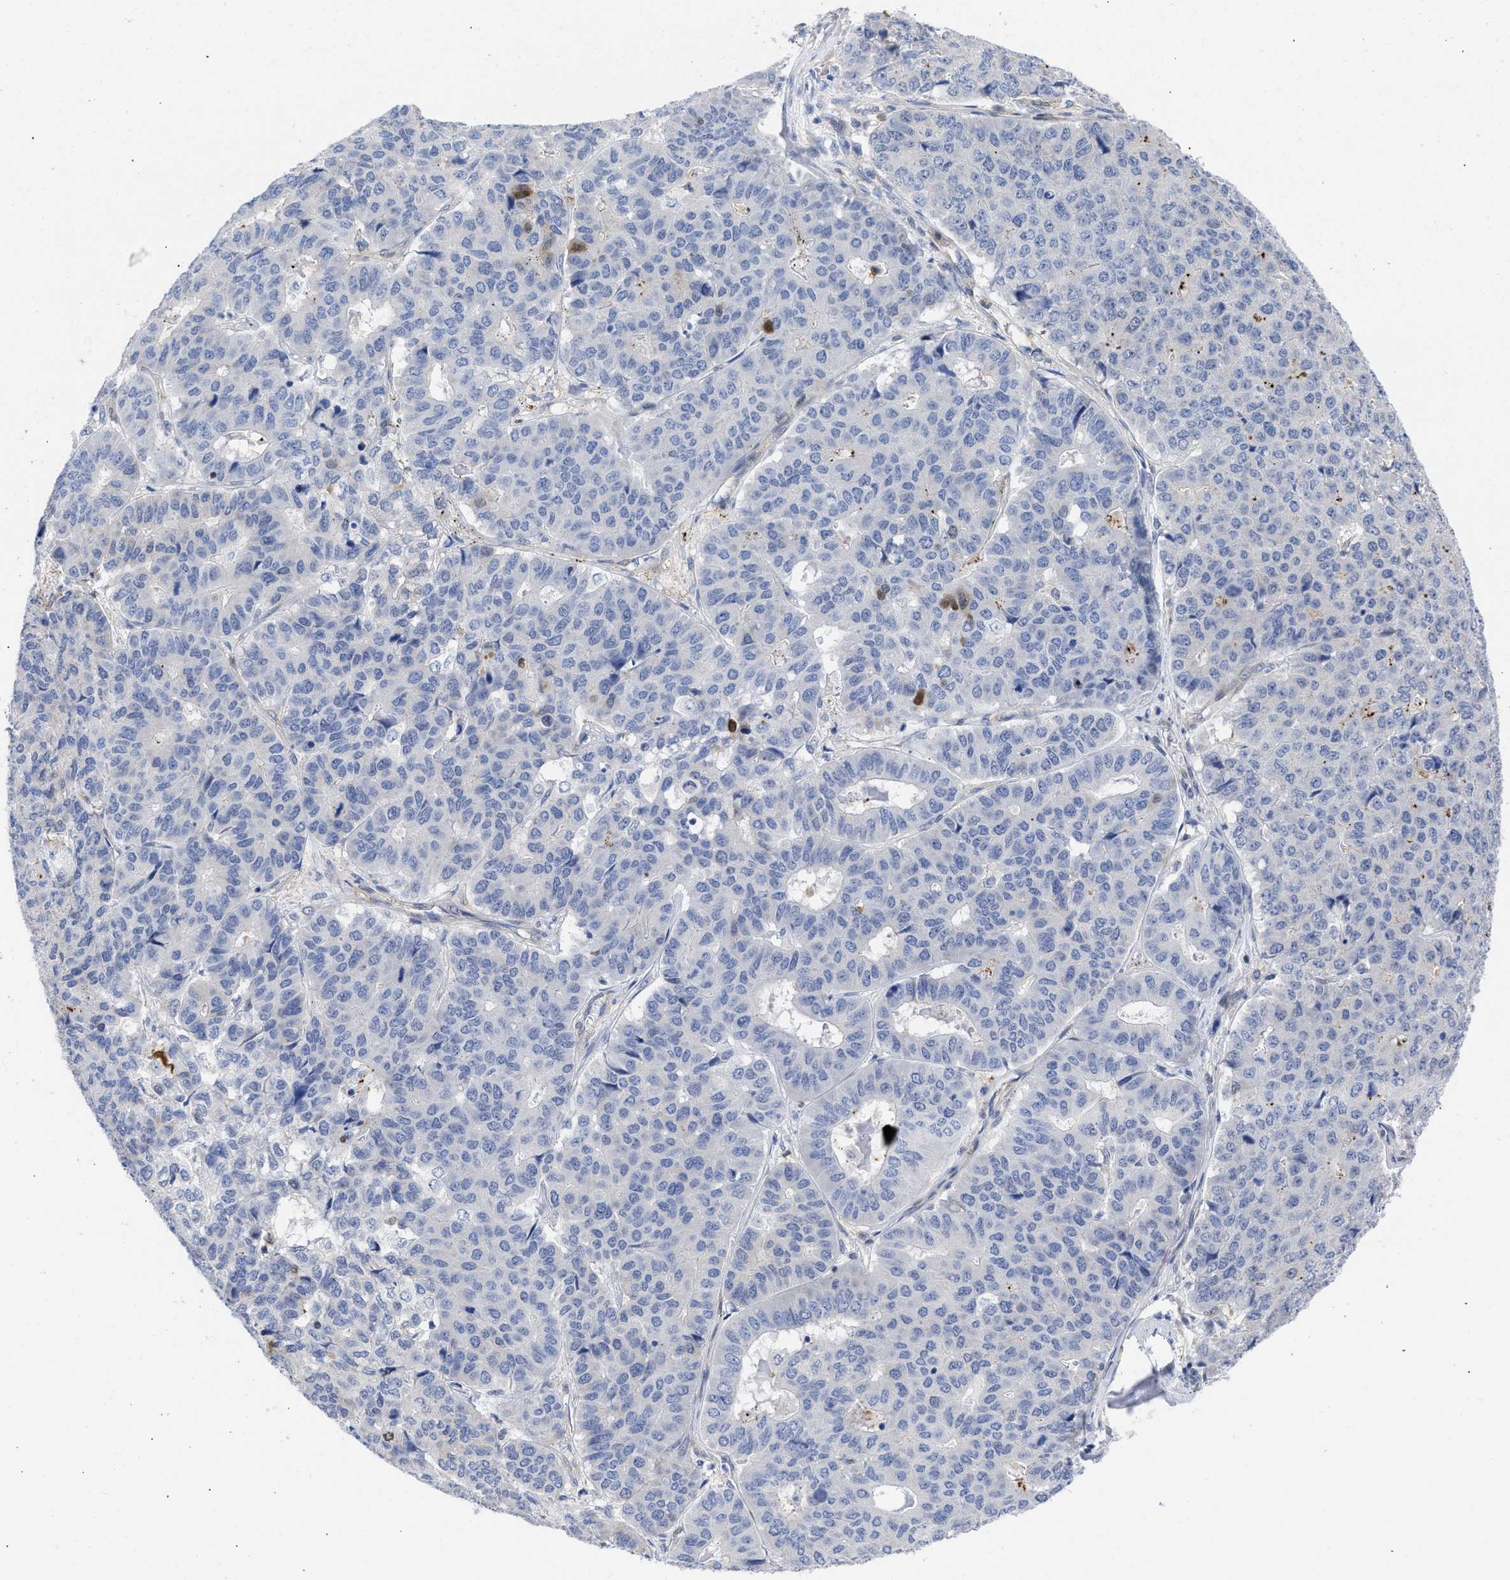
{"staining": {"intensity": "negative", "quantity": "none", "location": "none"}, "tissue": "pancreatic cancer", "cell_type": "Tumor cells", "image_type": "cancer", "snomed": [{"axis": "morphology", "description": "Adenocarcinoma, NOS"}, {"axis": "topography", "description": "Pancreas"}], "caption": "There is no significant positivity in tumor cells of adenocarcinoma (pancreatic).", "gene": "THRA", "patient": {"sex": "male", "age": 50}}